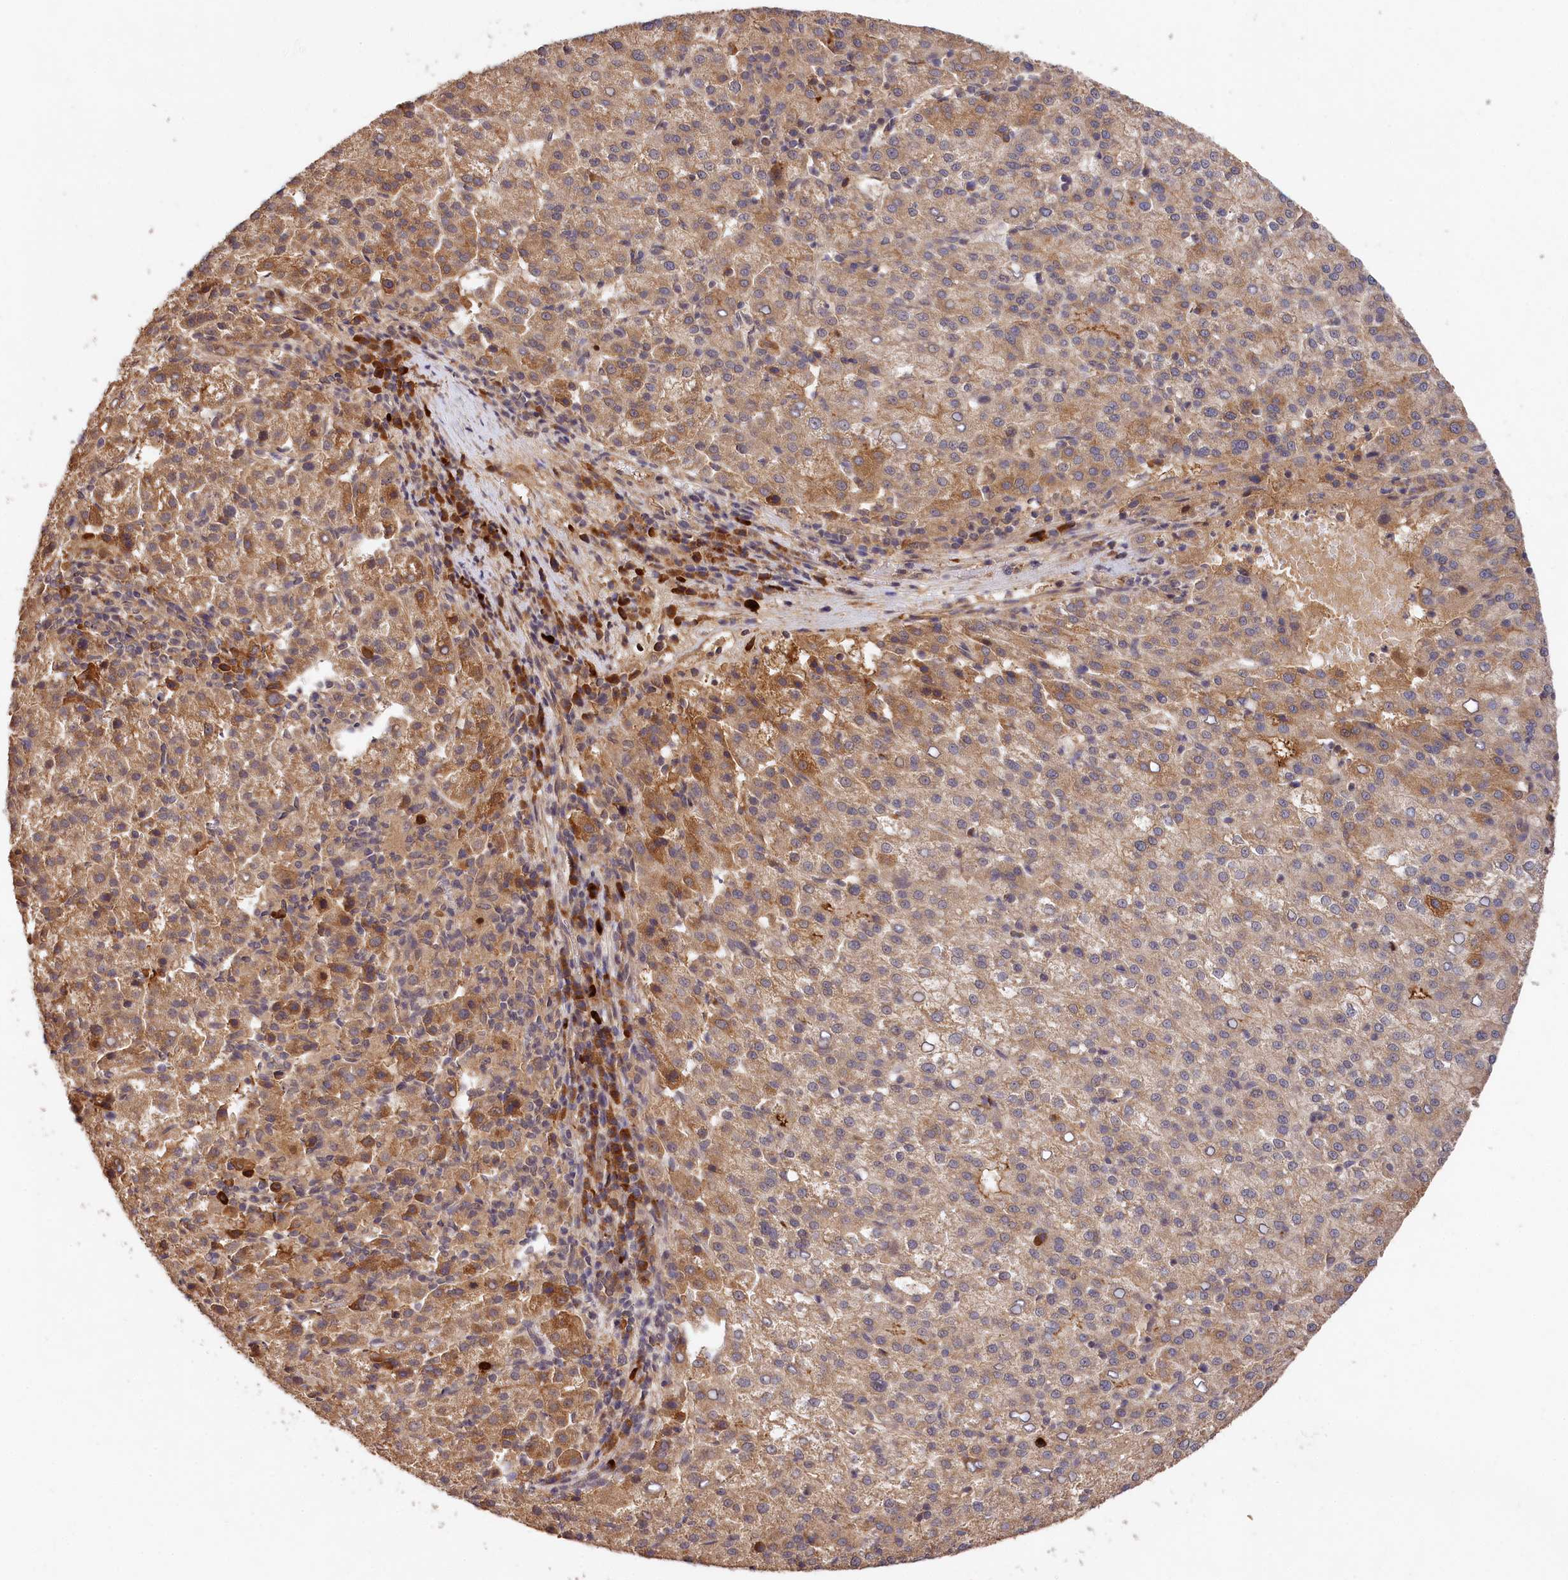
{"staining": {"intensity": "moderate", "quantity": "25%-75%", "location": "cytoplasmic/membranous"}, "tissue": "liver cancer", "cell_type": "Tumor cells", "image_type": "cancer", "snomed": [{"axis": "morphology", "description": "Carcinoma, Hepatocellular, NOS"}, {"axis": "topography", "description": "Liver"}], "caption": "Human hepatocellular carcinoma (liver) stained with a brown dye reveals moderate cytoplasmic/membranous positive expression in about 25%-75% of tumor cells.", "gene": "MCF2L2", "patient": {"sex": "female", "age": 58}}